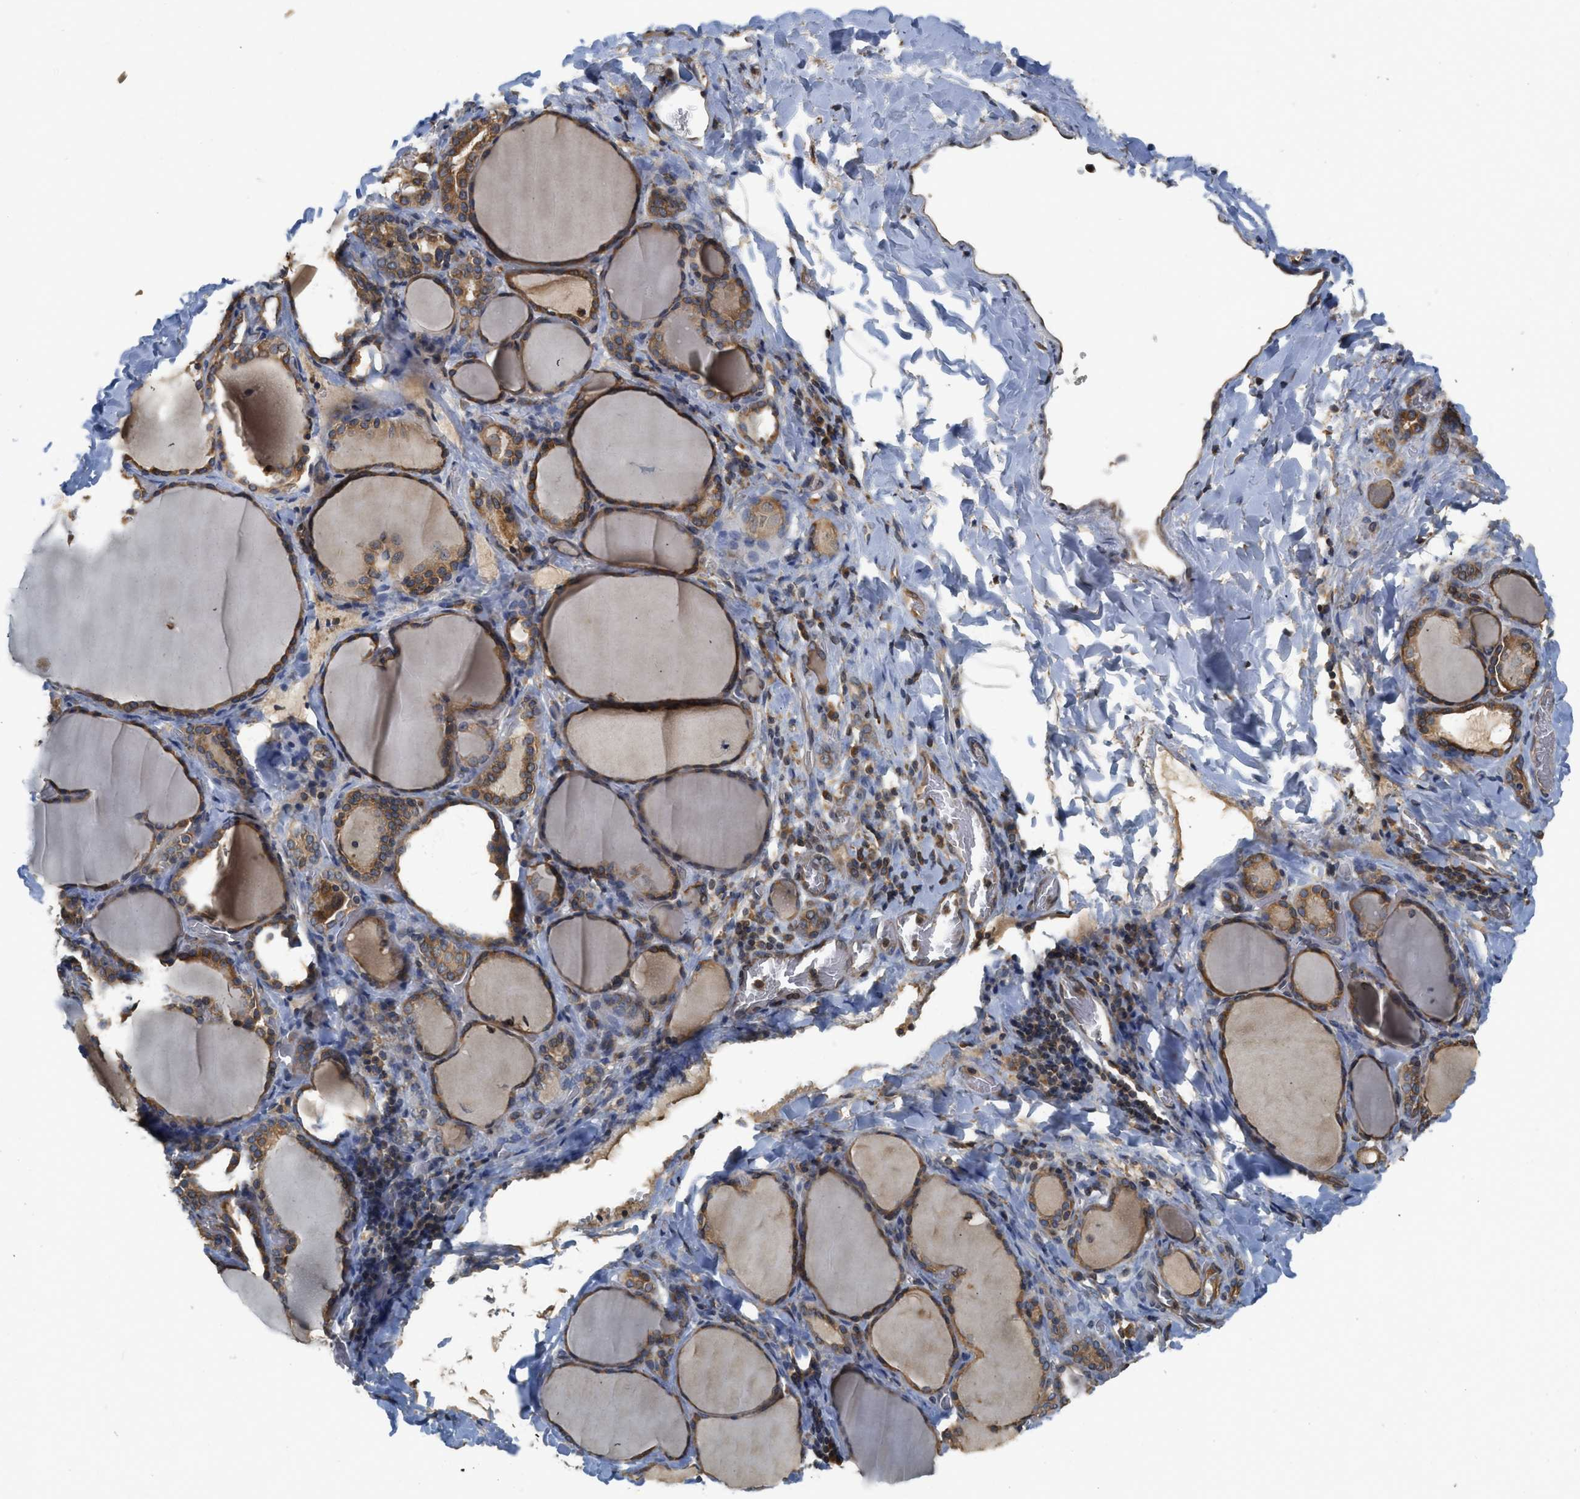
{"staining": {"intensity": "moderate", "quantity": ">75%", "location": "cytoplasmic/membranous"}, "tissue": "thyroid gland", "cell_type": "Glandular cells", "image_type": "normal", "snomed": [{"axis": "morphology", "description": "Normal tissue, NOS"}, {"axis": "morphology", "description": "Papillary adenocarcinoma, NOS"}, {"axis": "topography", "description": "Thyroid gland"}], "caption": "Brown immunohistochemical staining in unremarkable thyroid gland displays moderate cytoplasmic/membranous staining in approximately >75% of glandular cells.", "gene": "BCAP31", "patient": {"sex": "female", "age": 30}}